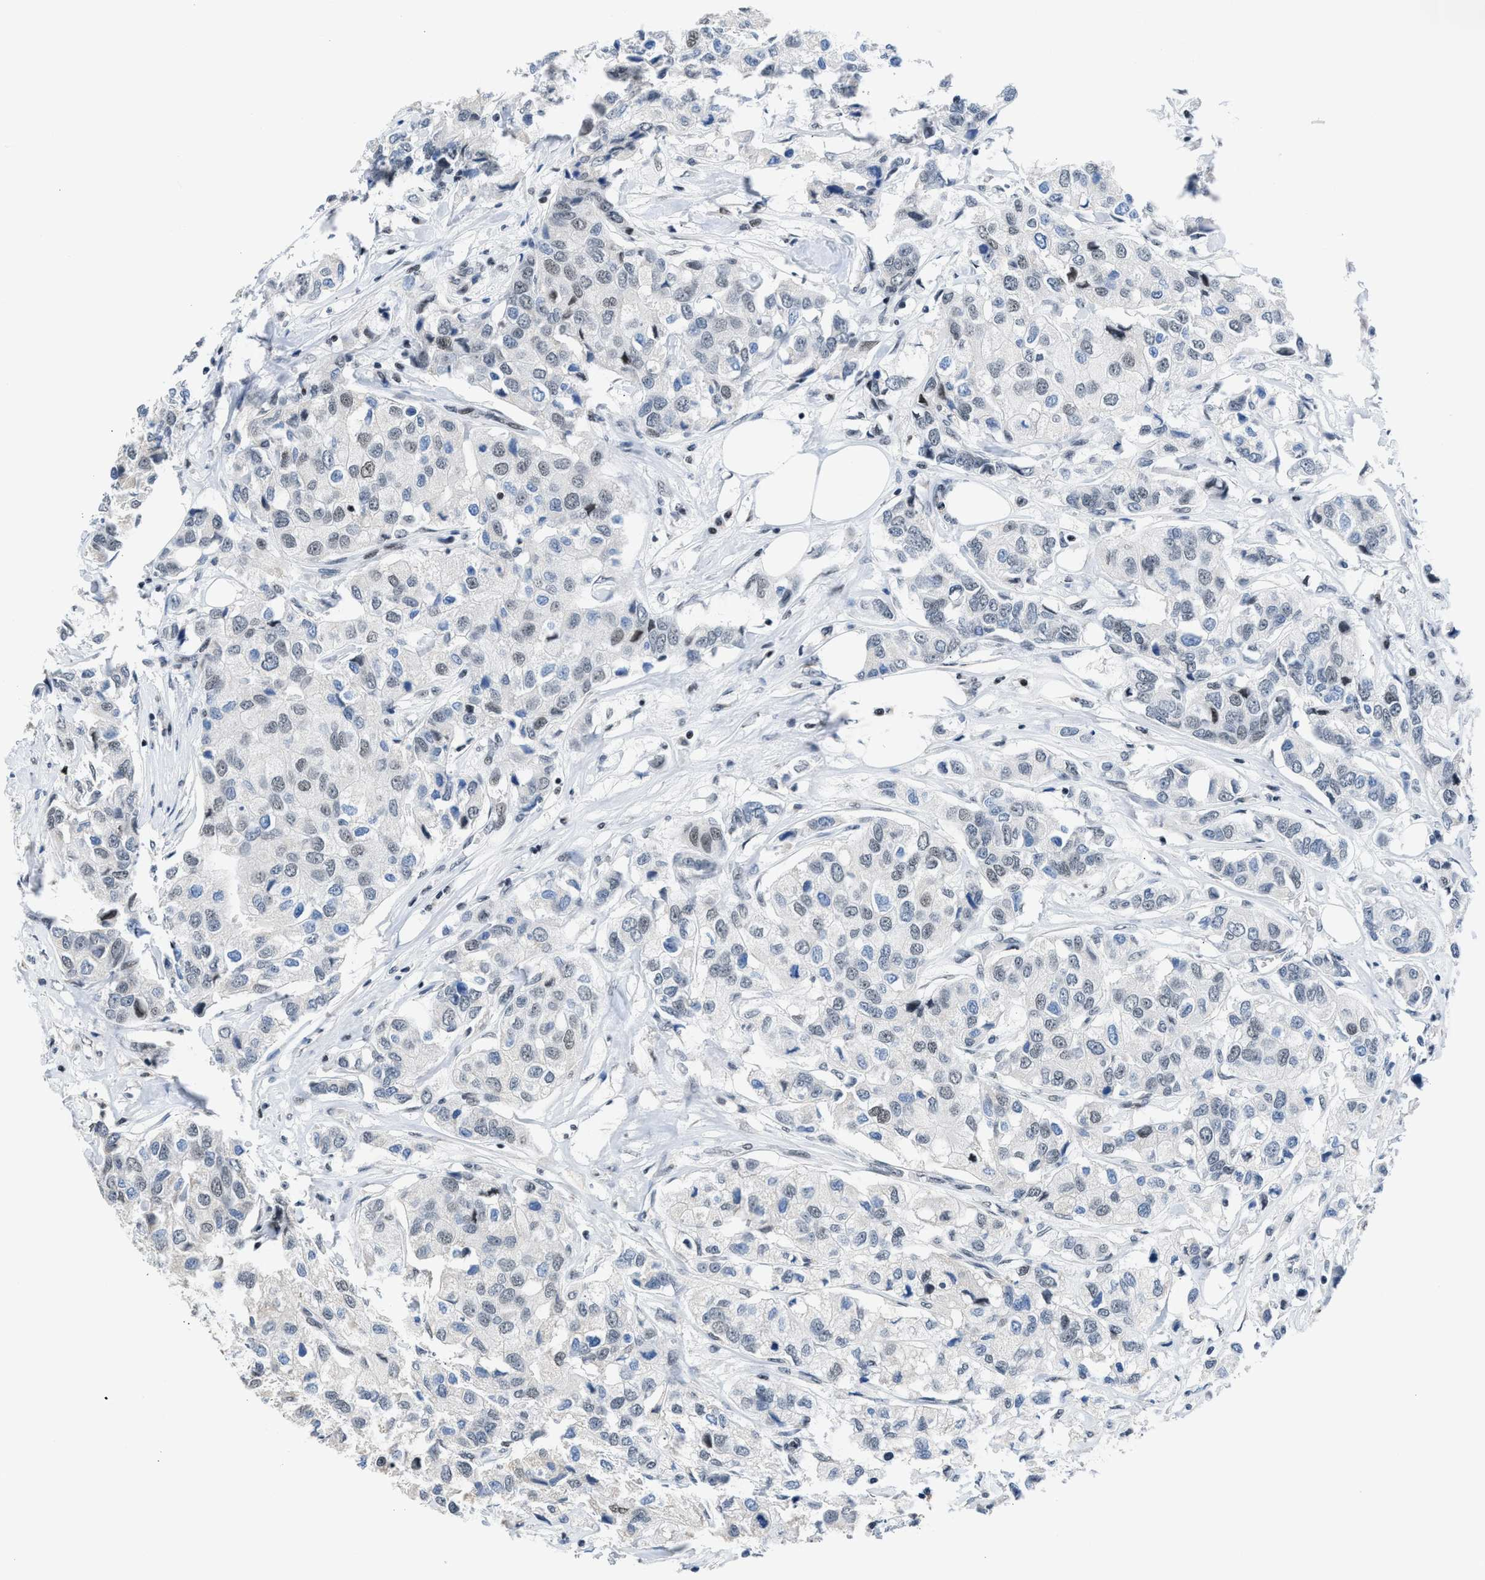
{"staining": {"intensity": "weak", "quantity": "<25%", "location": "nuclear"}, "tissue": "breast cancer", "cell_type": "Tumor cells", "image_type": "cancer", "snomed": [{"axis": "morphology", "description": "Duct carcinoma"}, {"axis": "topography", "description": "Breast"}], "caption": "A high-resolution image shows IHC staining of breast cancer, which shows no significant expression in tumor cells.", "gene": "TERF2IP", "patient": {"sex": "female", "age": 80}}